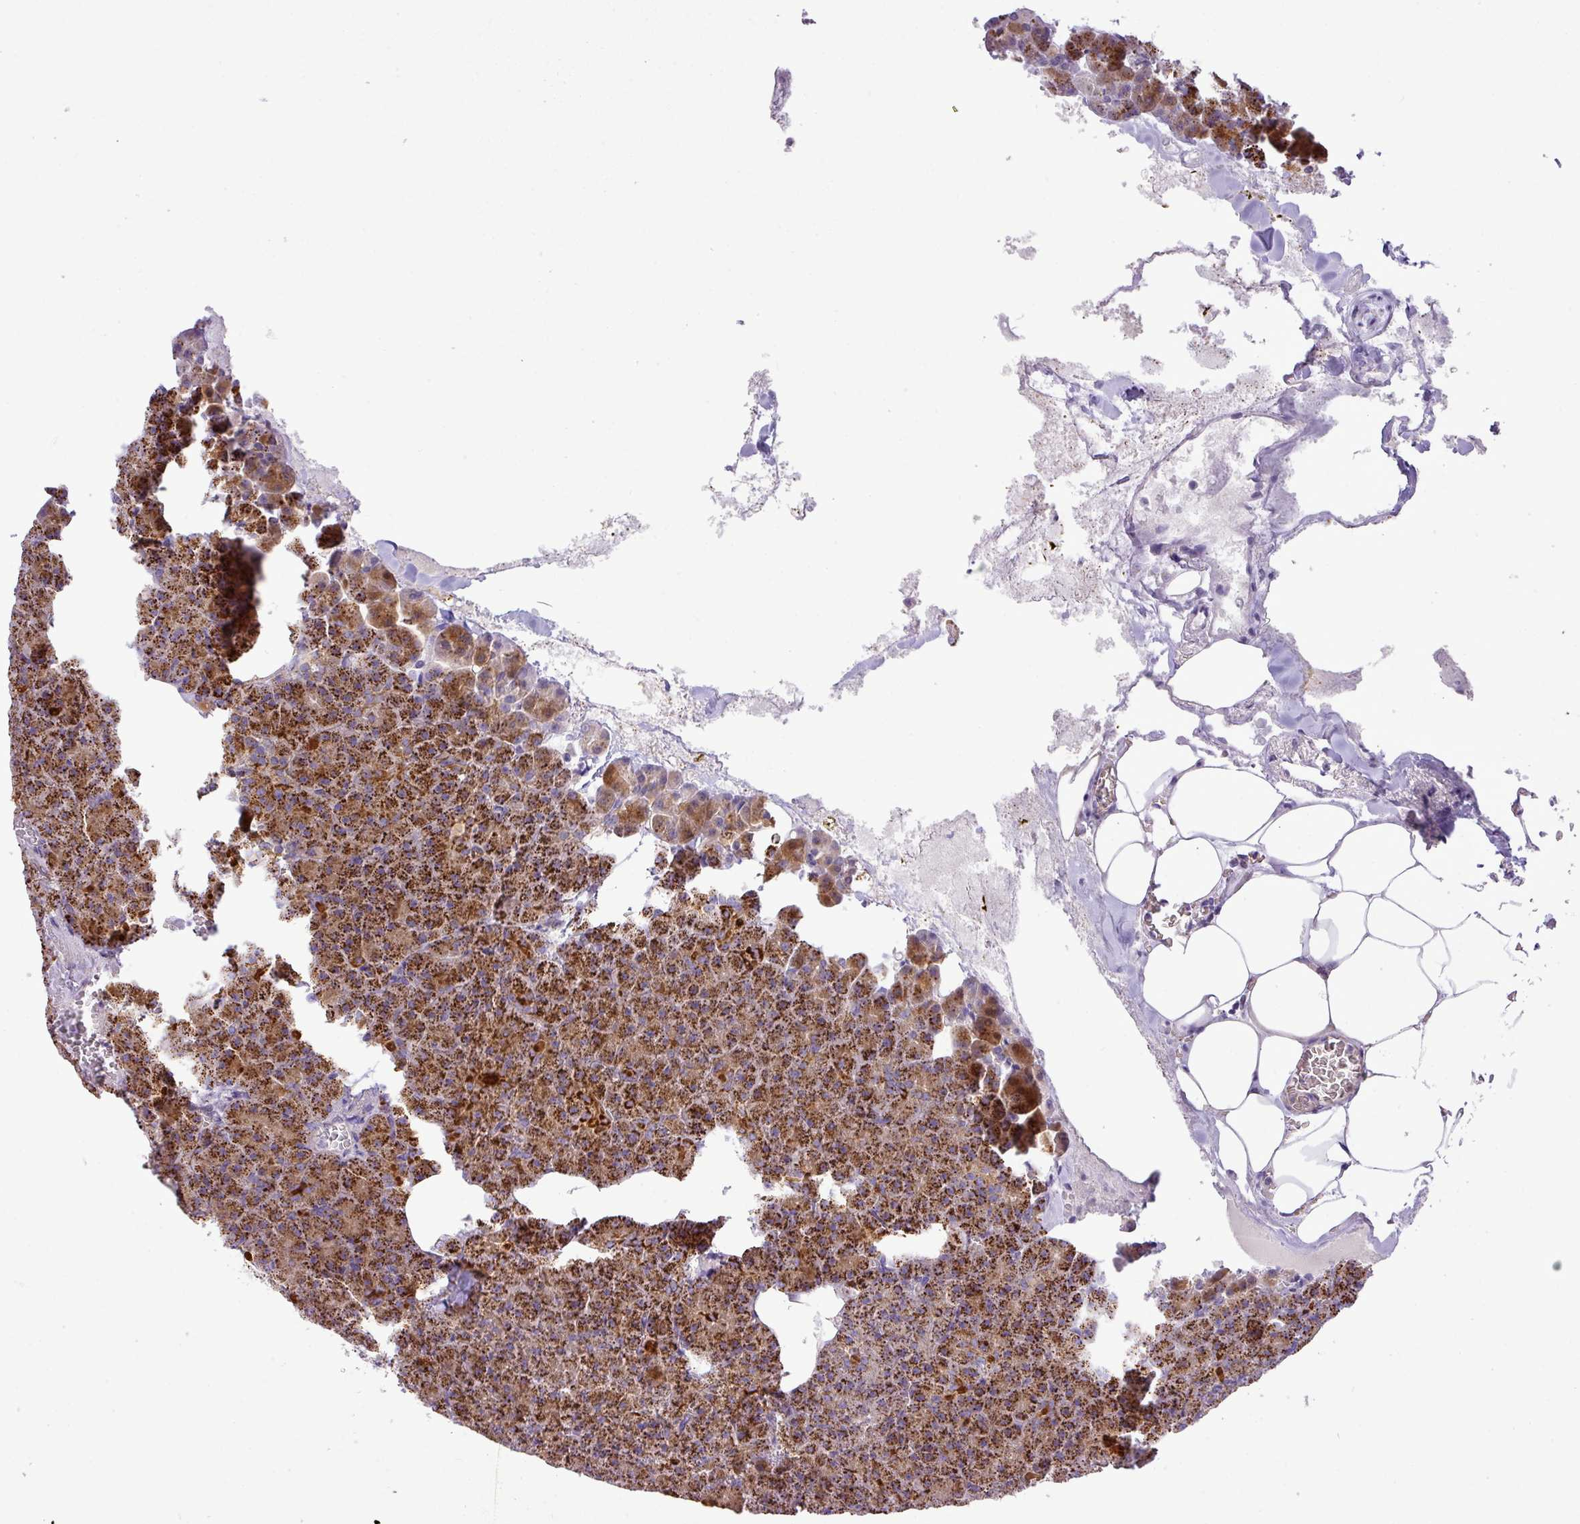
{"staining": {"intensity": "strong", "quantity": ">75%", "location": "cytoplasmic/membranous"}, "tissue": "pancreas", "cell_type": "Exocrine glandular cells", "image_type": "normal", "snomed": [{"axis": "morphology", "description": "Normal tissue, NOS"}, {"axis": "topography", "description": "Pancreas"}], "caption": "Immunohistochemical staining of normal pancreas demonstrates high levels of strong cytoplasmic/membranous expression in approximately >75% of exocrine glandular cells.", "gene": "ZNF81", "patient": {"sex": "female", "age": 74}}